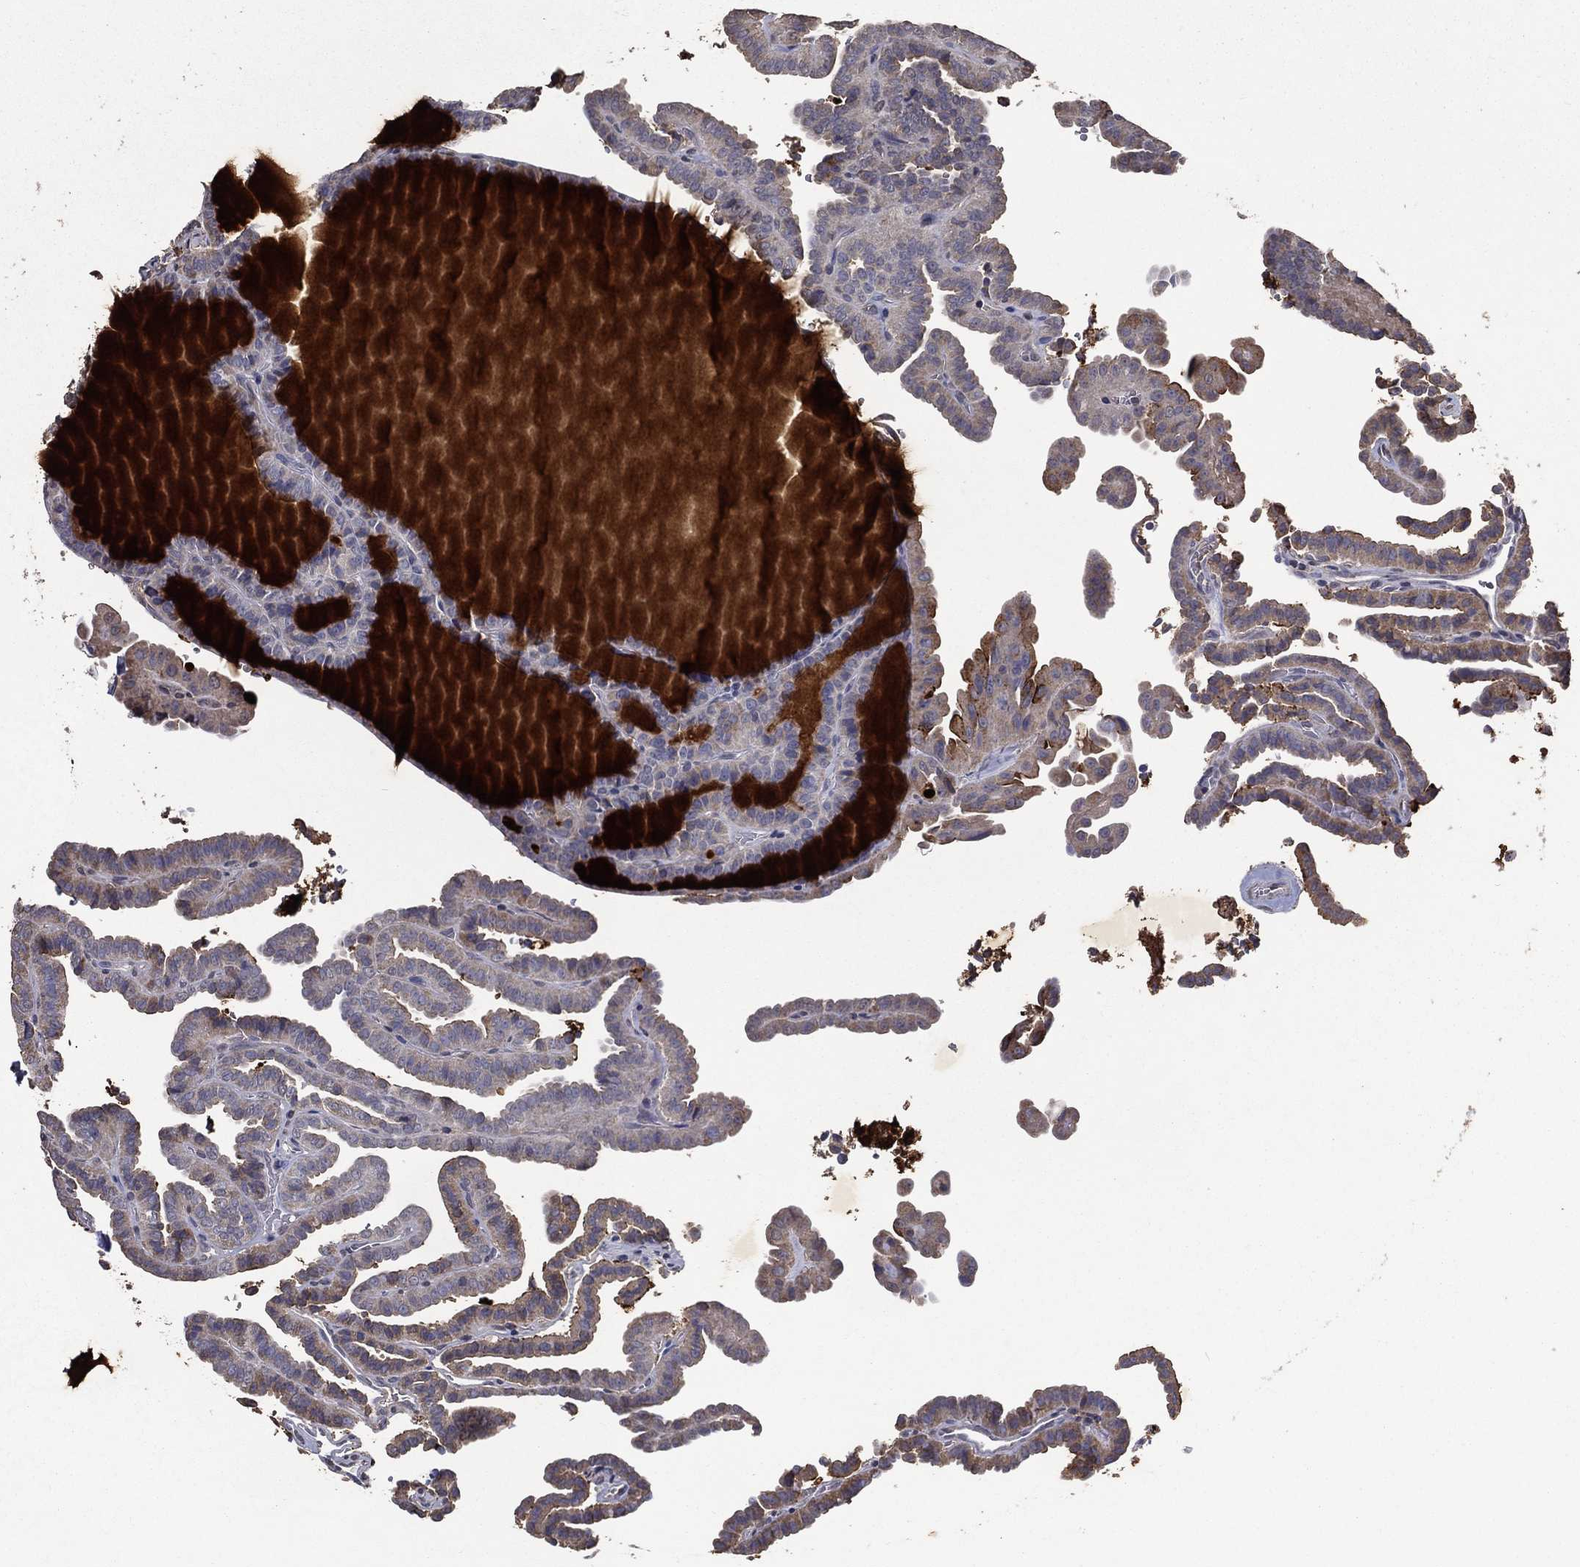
{"staining": {"intensity": "negative", "quantity": "none", "location": "none"}, "tissue": "thyroid cancer", "cell_type": "Tumor cells", "image_type": "cancer", "snomed": [{"axis": "morphology", "description": "Papillary adenocarcinoma, NOS"}, {"axis": "topography", "description": "Thyroid gland"}], "caption": "This is an immunohistochemistry histopathology image of human thyroid papillary adenocarcinoma. There is no staining in tumor cells.", "gene": "GPR183", "patient": {"sex": "female", "age": 39}}